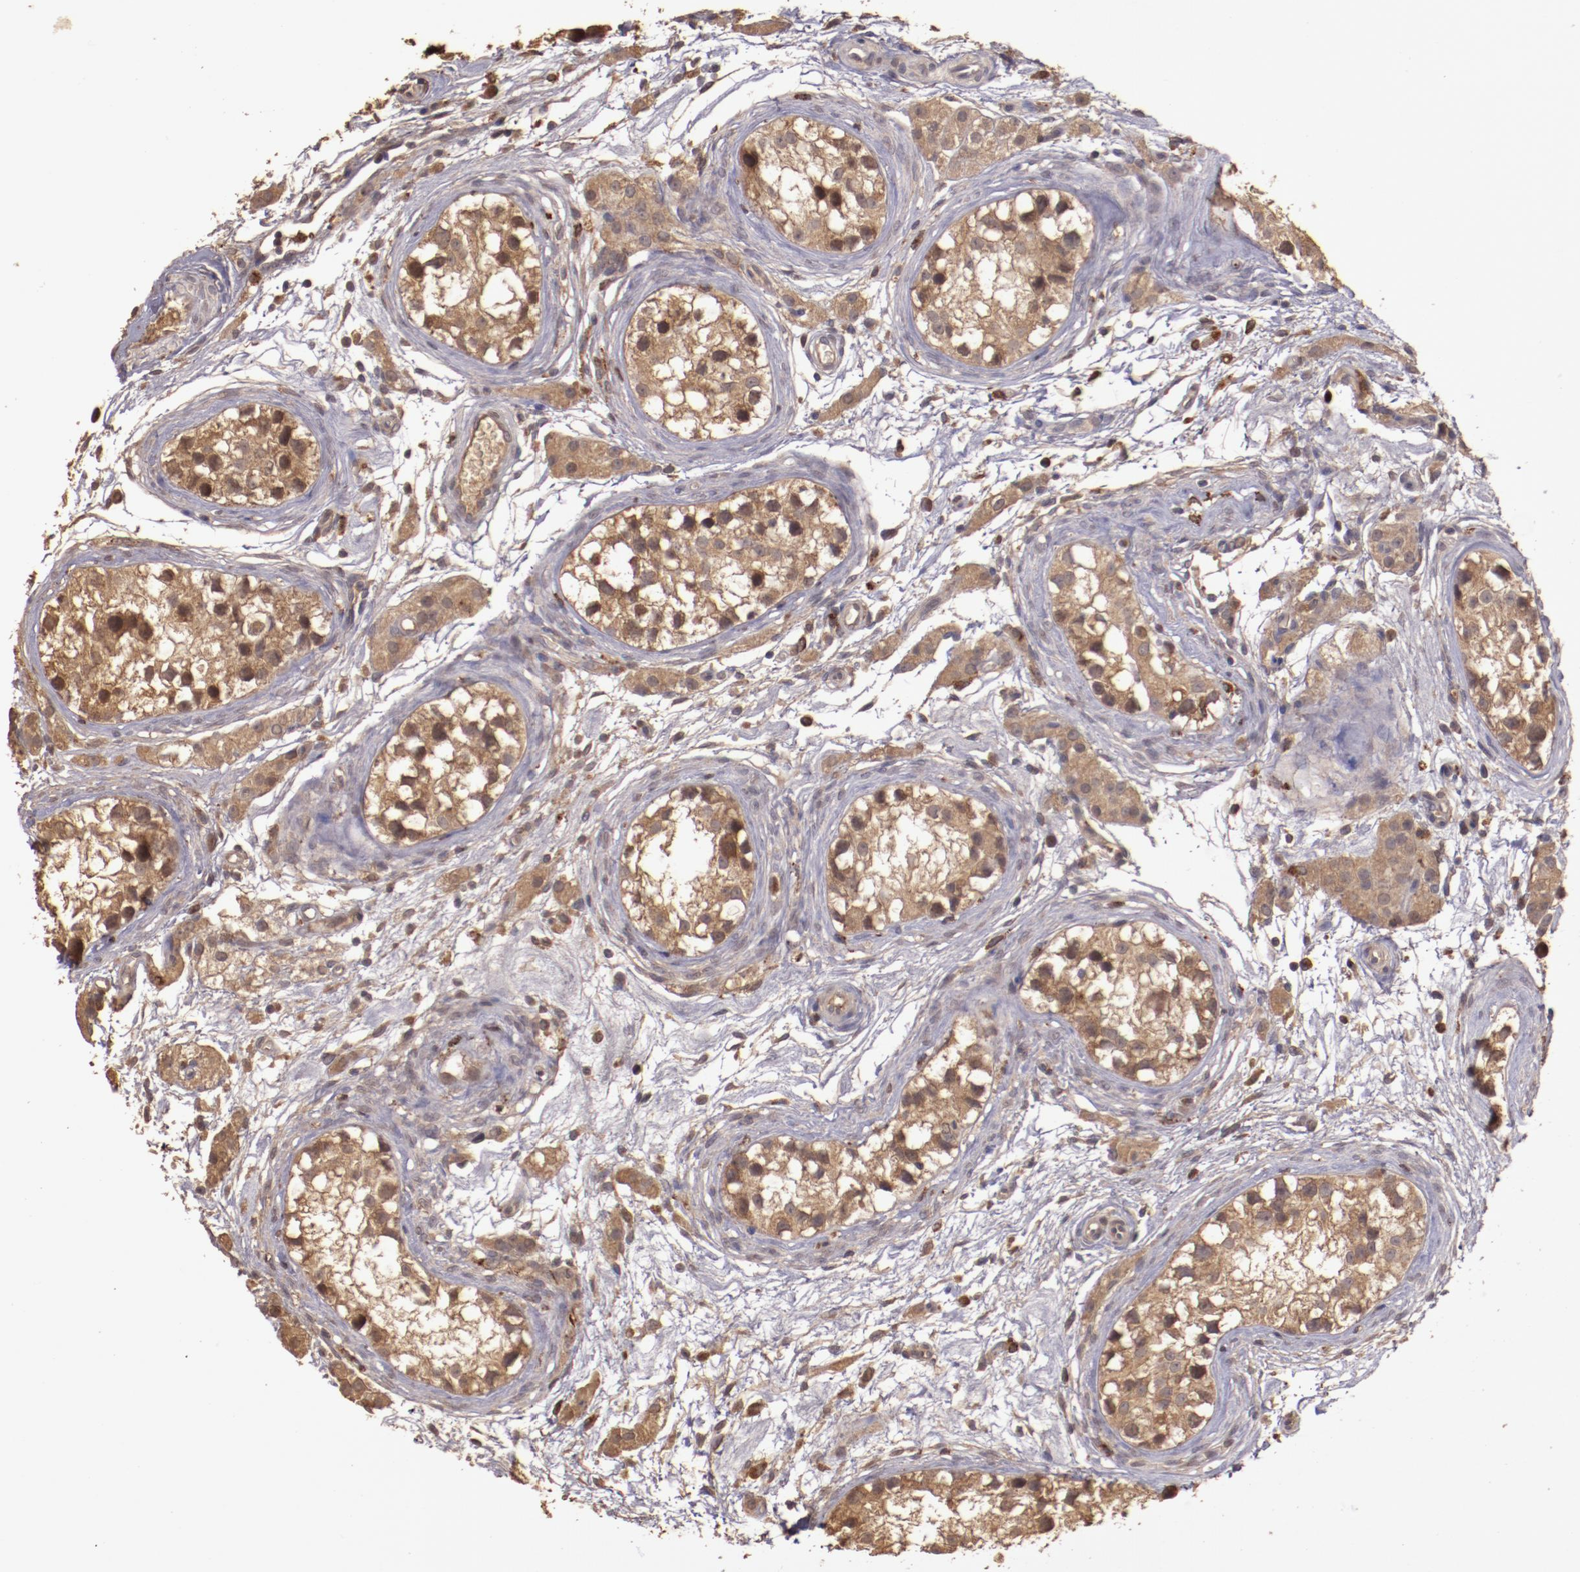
{"staining": {"intensity": "moderate", "quantity": ">75%", "location": "cytoplasmic/membranous"}, "tissue": "testis cancer", "cell_type": "Tumor cells", "image_type": "cancer", "snomed": [{"axis": "morphology", "description": "Seminoma, NOS"}, {"axis": "topography", "description": "Testis"}], "caption": "High-magnification brightfield microscopy of testis cancer stained with DAB (3,3'-diaminobenzidine) (brown) and counterstained with hematoxylin (blue). tumor cells exhibit moderate cytoplasmic/membranous expression is seen in approximately>75% of cells.", "gene": "SRRD", "patient": {"sex": "male", "age": 25}}